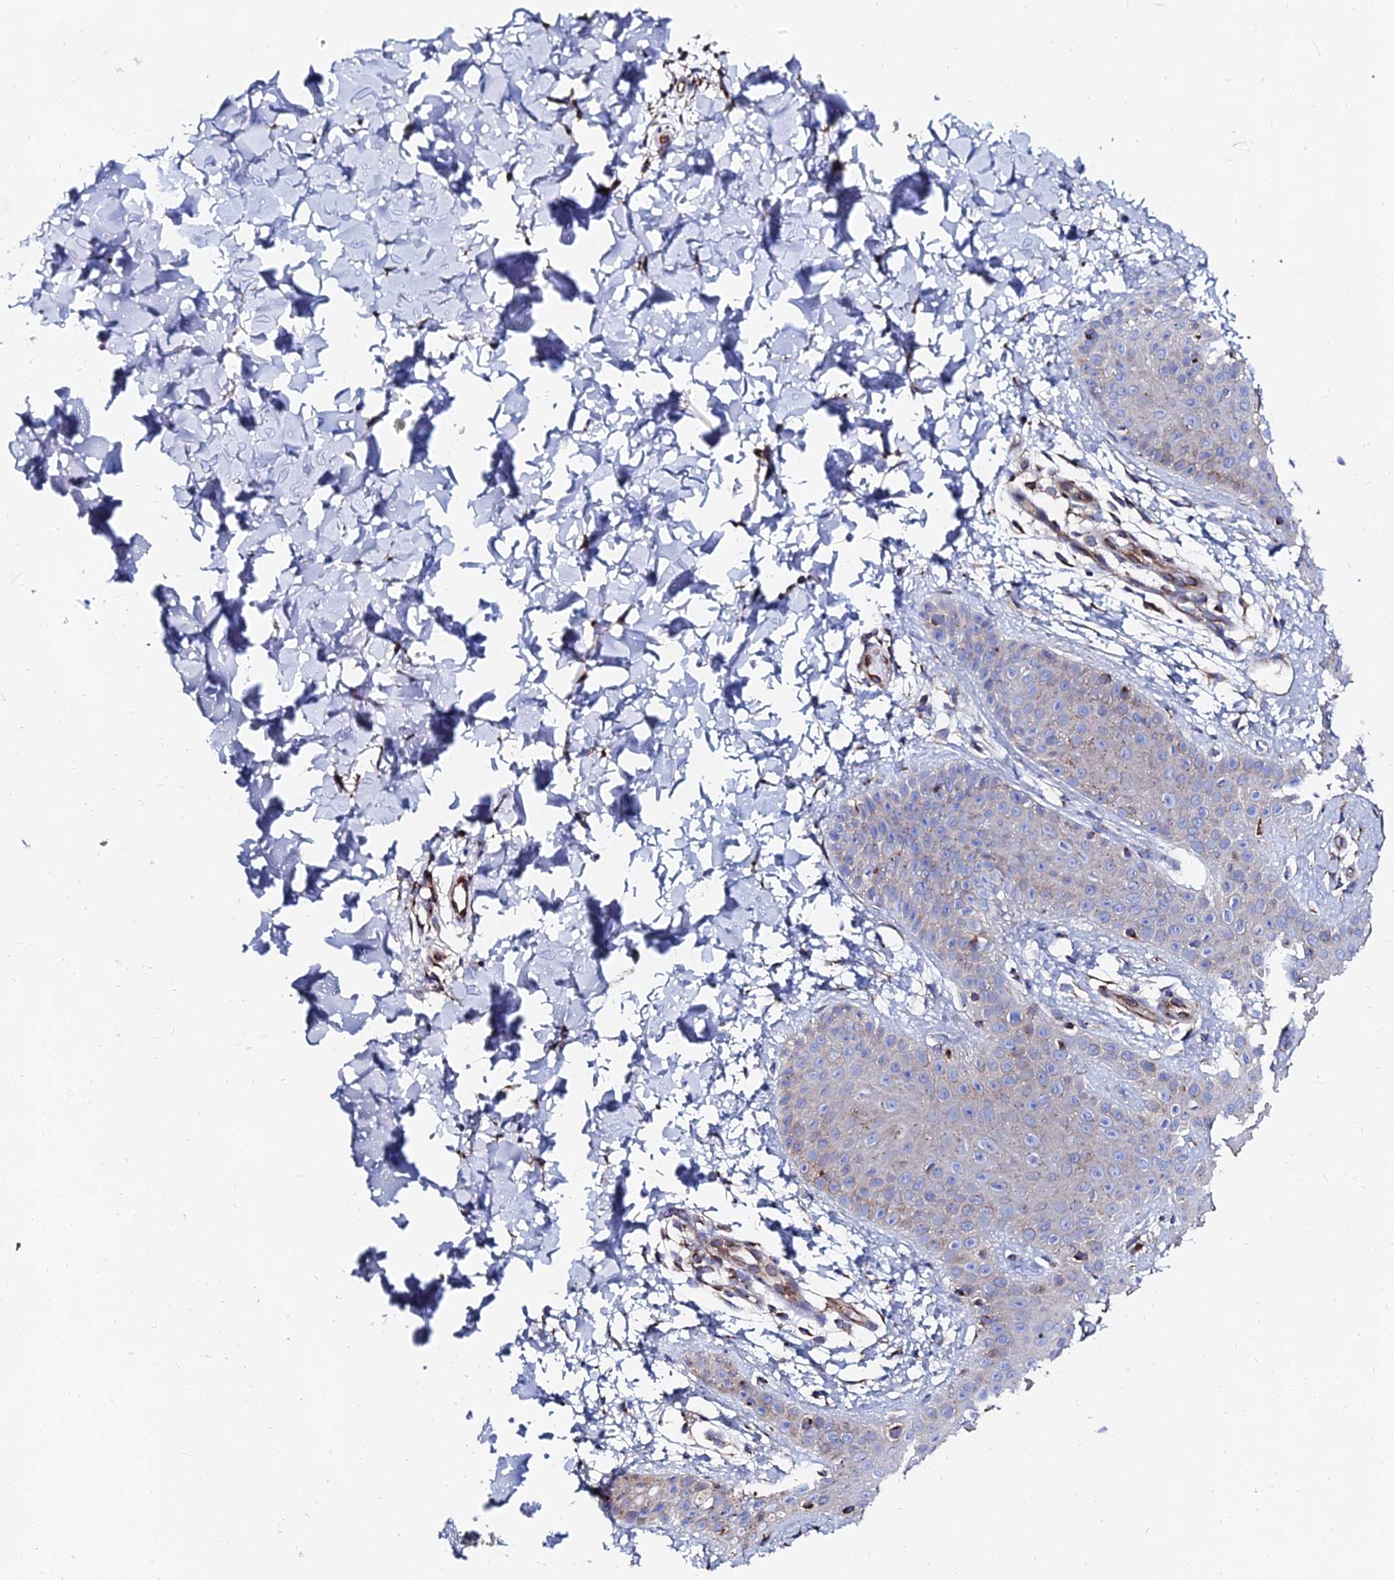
{"staining": {"intensity": "moderate", "quantity": ">75%", "location": "cytoplasmic/membranous"}, "tissue": "skin", "cell_type": "Fibroblasts", "image_type": "normal", "snomed": [{"axis": "morphology", "description": "Normal tissue, NOS"}, {"axis": "topography", "description": "Skin"}], "caption": "Skin stained with a protein marker exhibits moderate staining in fibroblasts.", "gene": "BORCS8", "patient": {"sex": "male", "age": 36}}